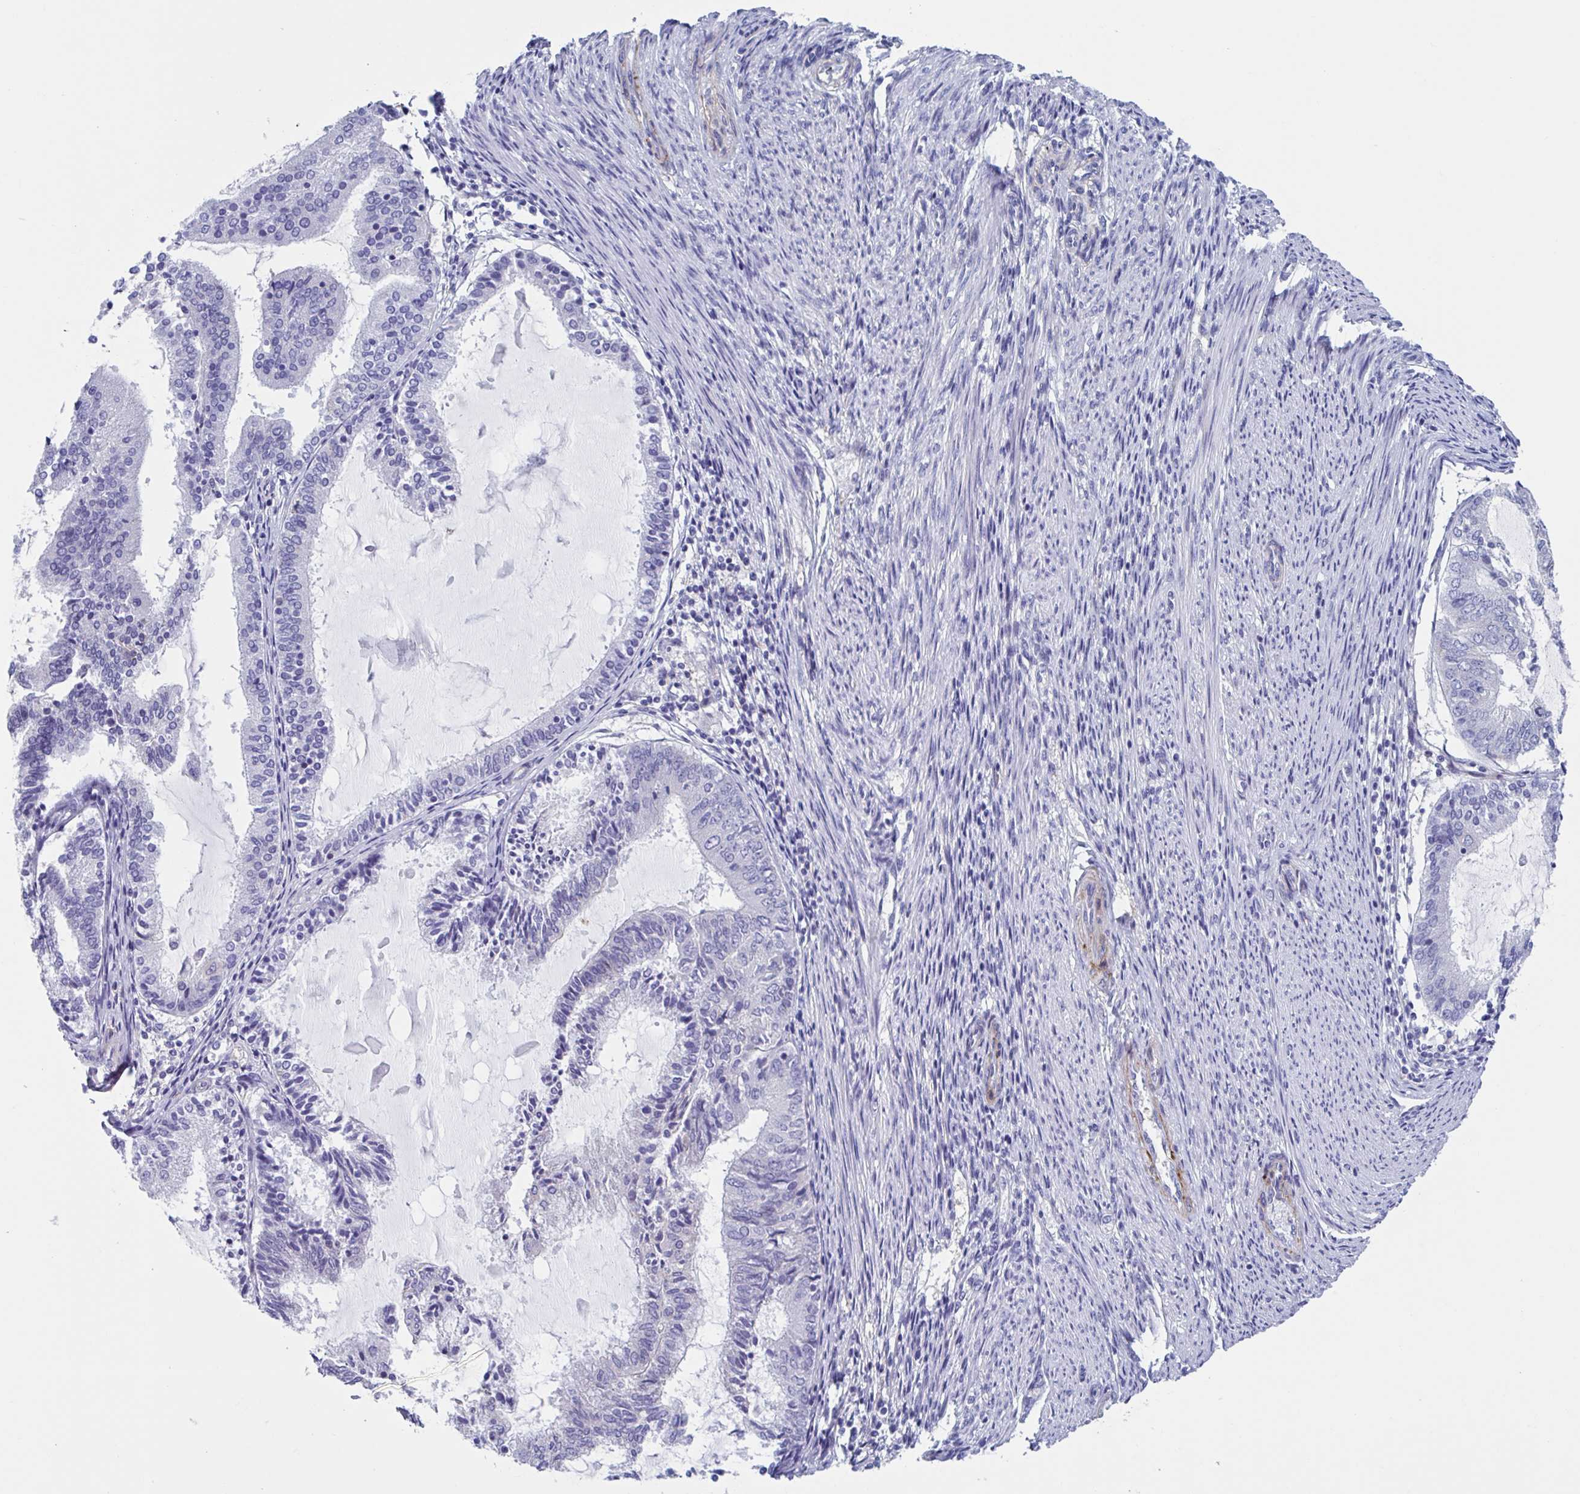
{"staining": {"intensity": "negative", "quantity": "none", "location": "none"}, "tissue": "endometrial cancer", "cell_type": "Tumor cells", "image_type": "cancer", "snomed": [{"axis": "morphology", "description": "Adenocarcinoma, NOS"}, {"axis": "topography", "description": "Endometrium"}], "caption": "Human endometrial cancer stained for a protein using immunohistochemistry (IHC) shows no positivity in tumor cells.", "gene": "LPIN3", "patient": {"sex": "female", "age": 81}}